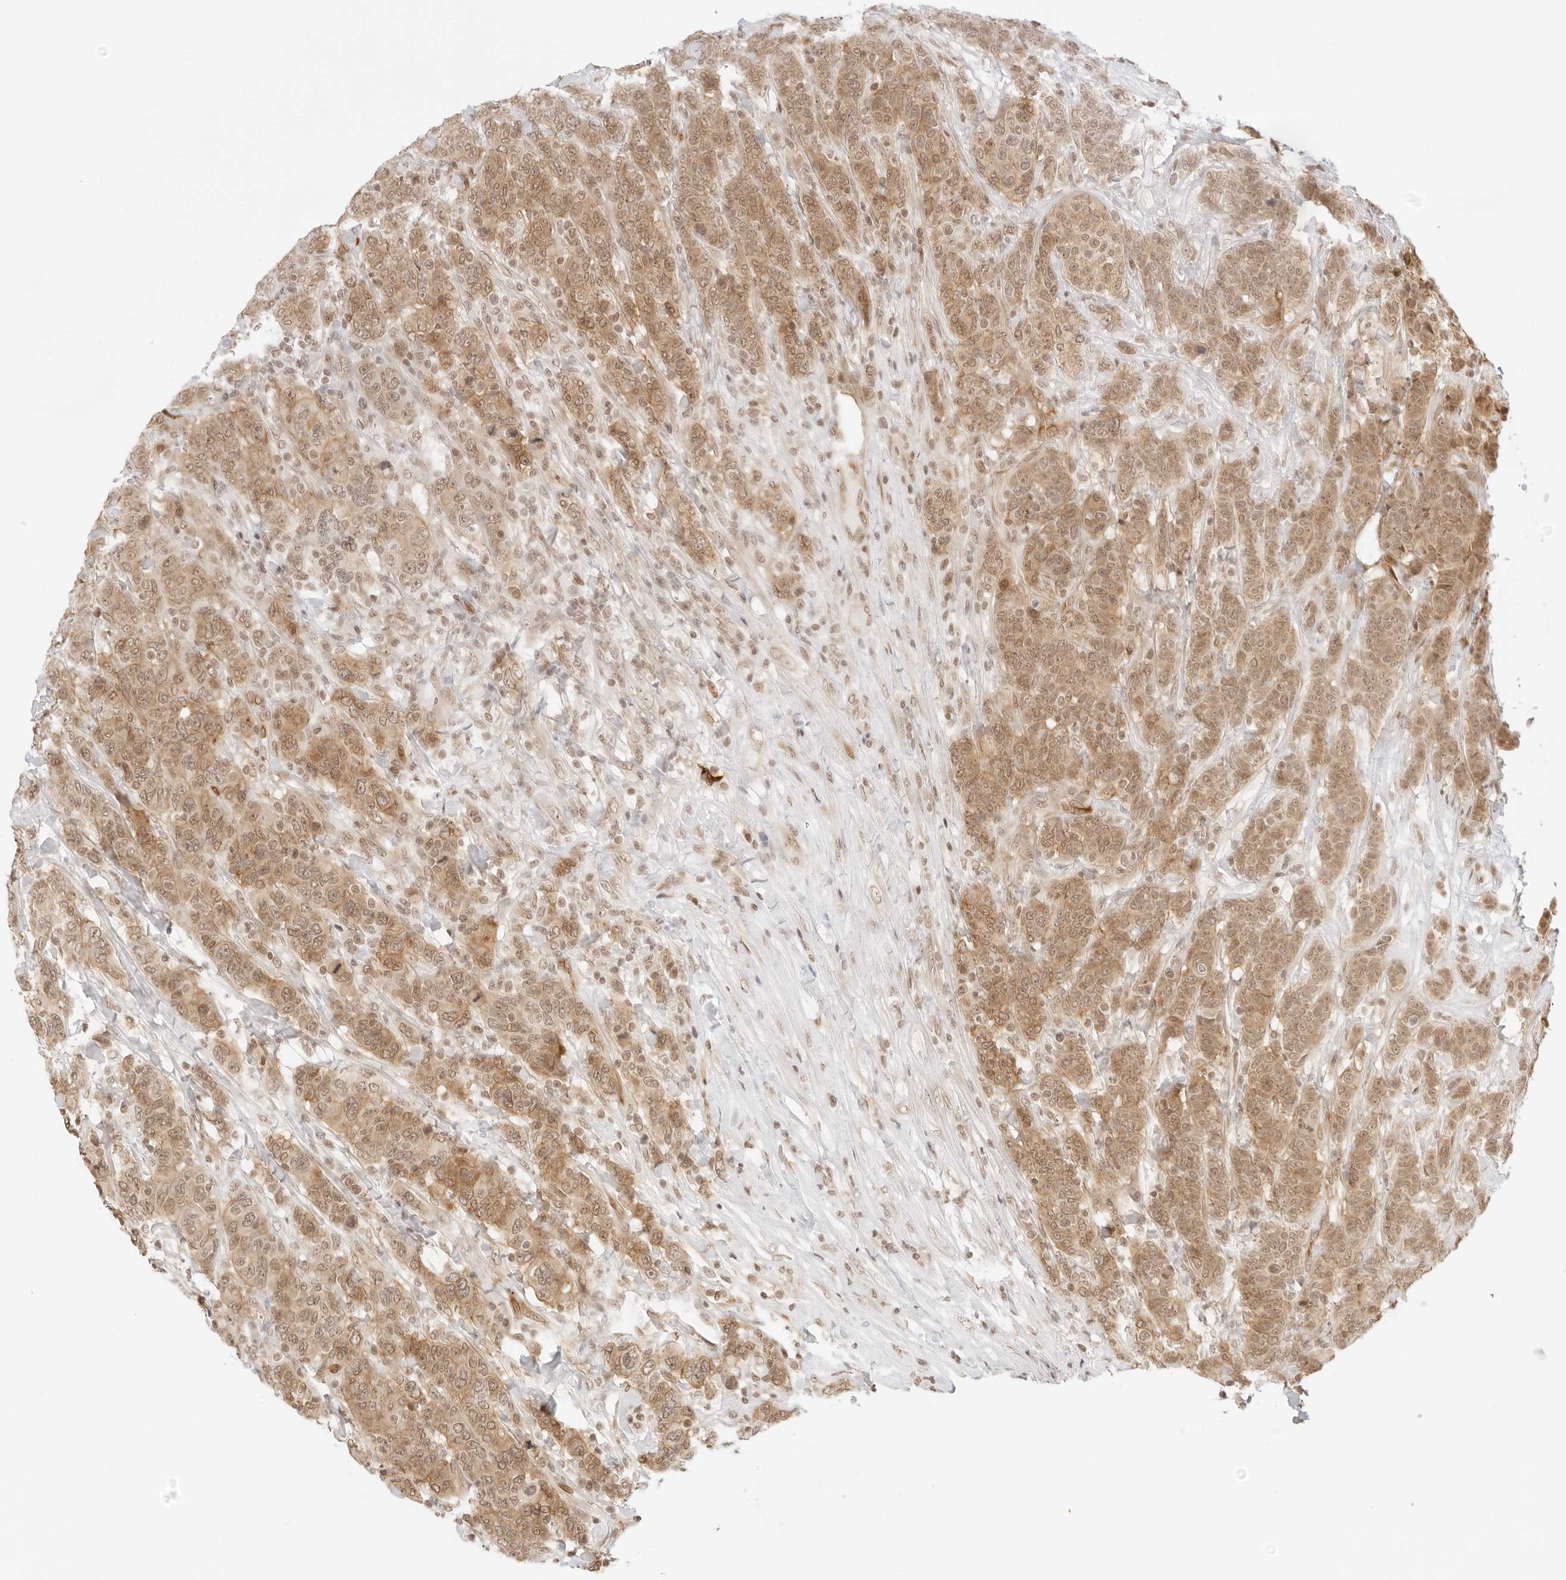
{"staining": {"intensity": "moderate", "quantity": ">75%", "location": "cytoplasmic/membranous,nuclear"}, "tissue": "breast cancer", "cell_type": "Tumor cells", "image_type": "cancer", "snomed": [{"axis": "morphology", "description": "Duct carcinoma"}, {"axis": "topography", "description": "Breast"}], "caption": "Tumor cells show moderate cytoplasmic/membranous and nuclear expression in approximately >75% of cells in breast cancer.", "gene": "GNAS", "patient": {"sex": "female", "age": 37}}